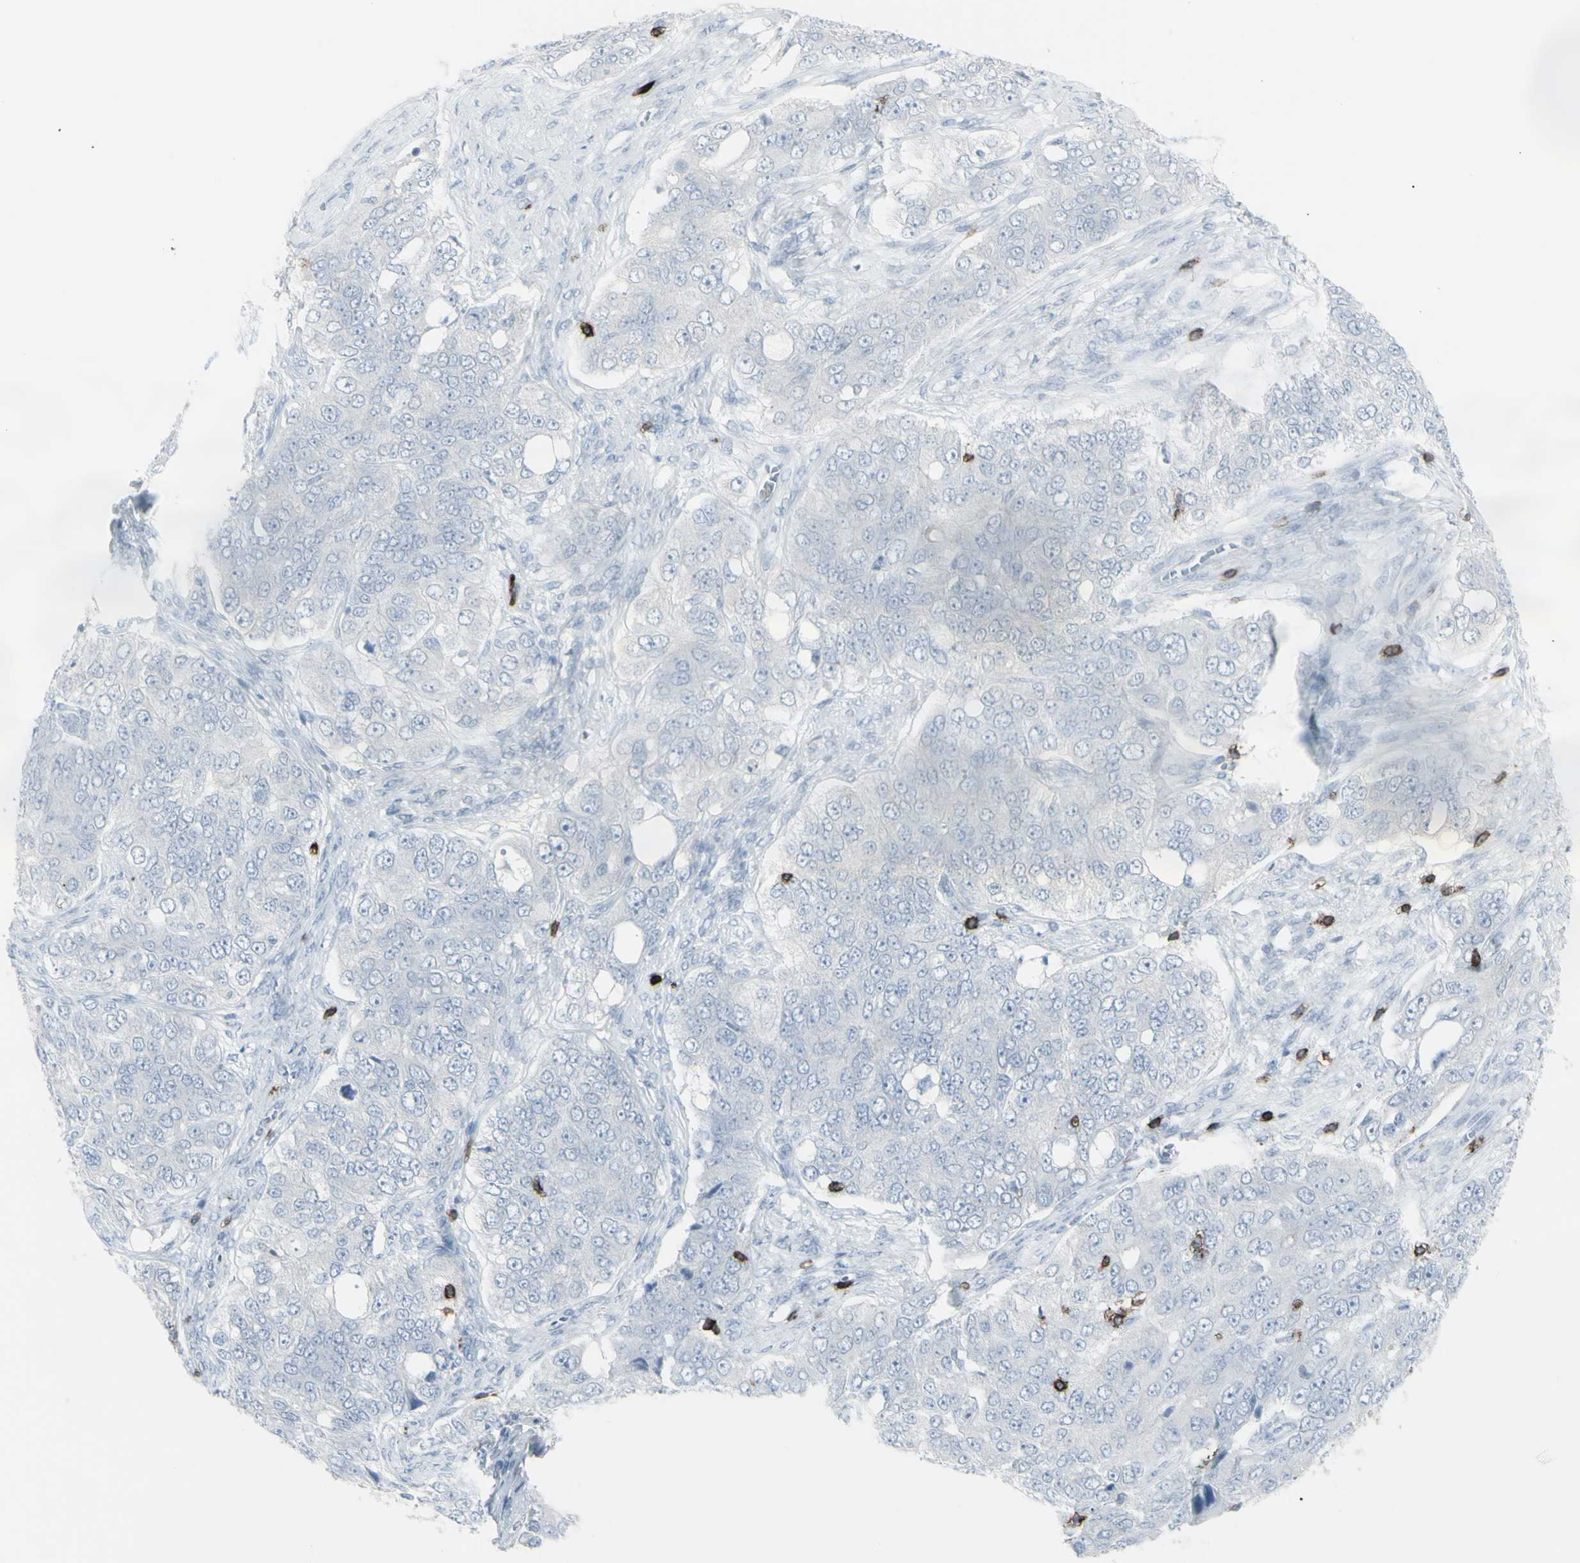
{"staining": {"intensity": "negative", "quantity": "none", "location": "none"}, "tissue": "ovarian cancer", "cell_type": "Tumor cells", "image_type": "cancer", "snomed": [{"axis": "morphology", "description": "Carcinoma, endometroid"}, {"axis": "topography", "description": "Ovary"}], "caption": "A photomicrograph of ovarian cancer stained for a protein shows no brown staining in tumor cells. (Stains: DAB (3,3'-diaminobenzidine) IHC with hematoxylin counter stain, Microscopy: brightfield microscopy at high magnification).", "gene": "CD247", "patient": {"sex": "female", "age": 51}}